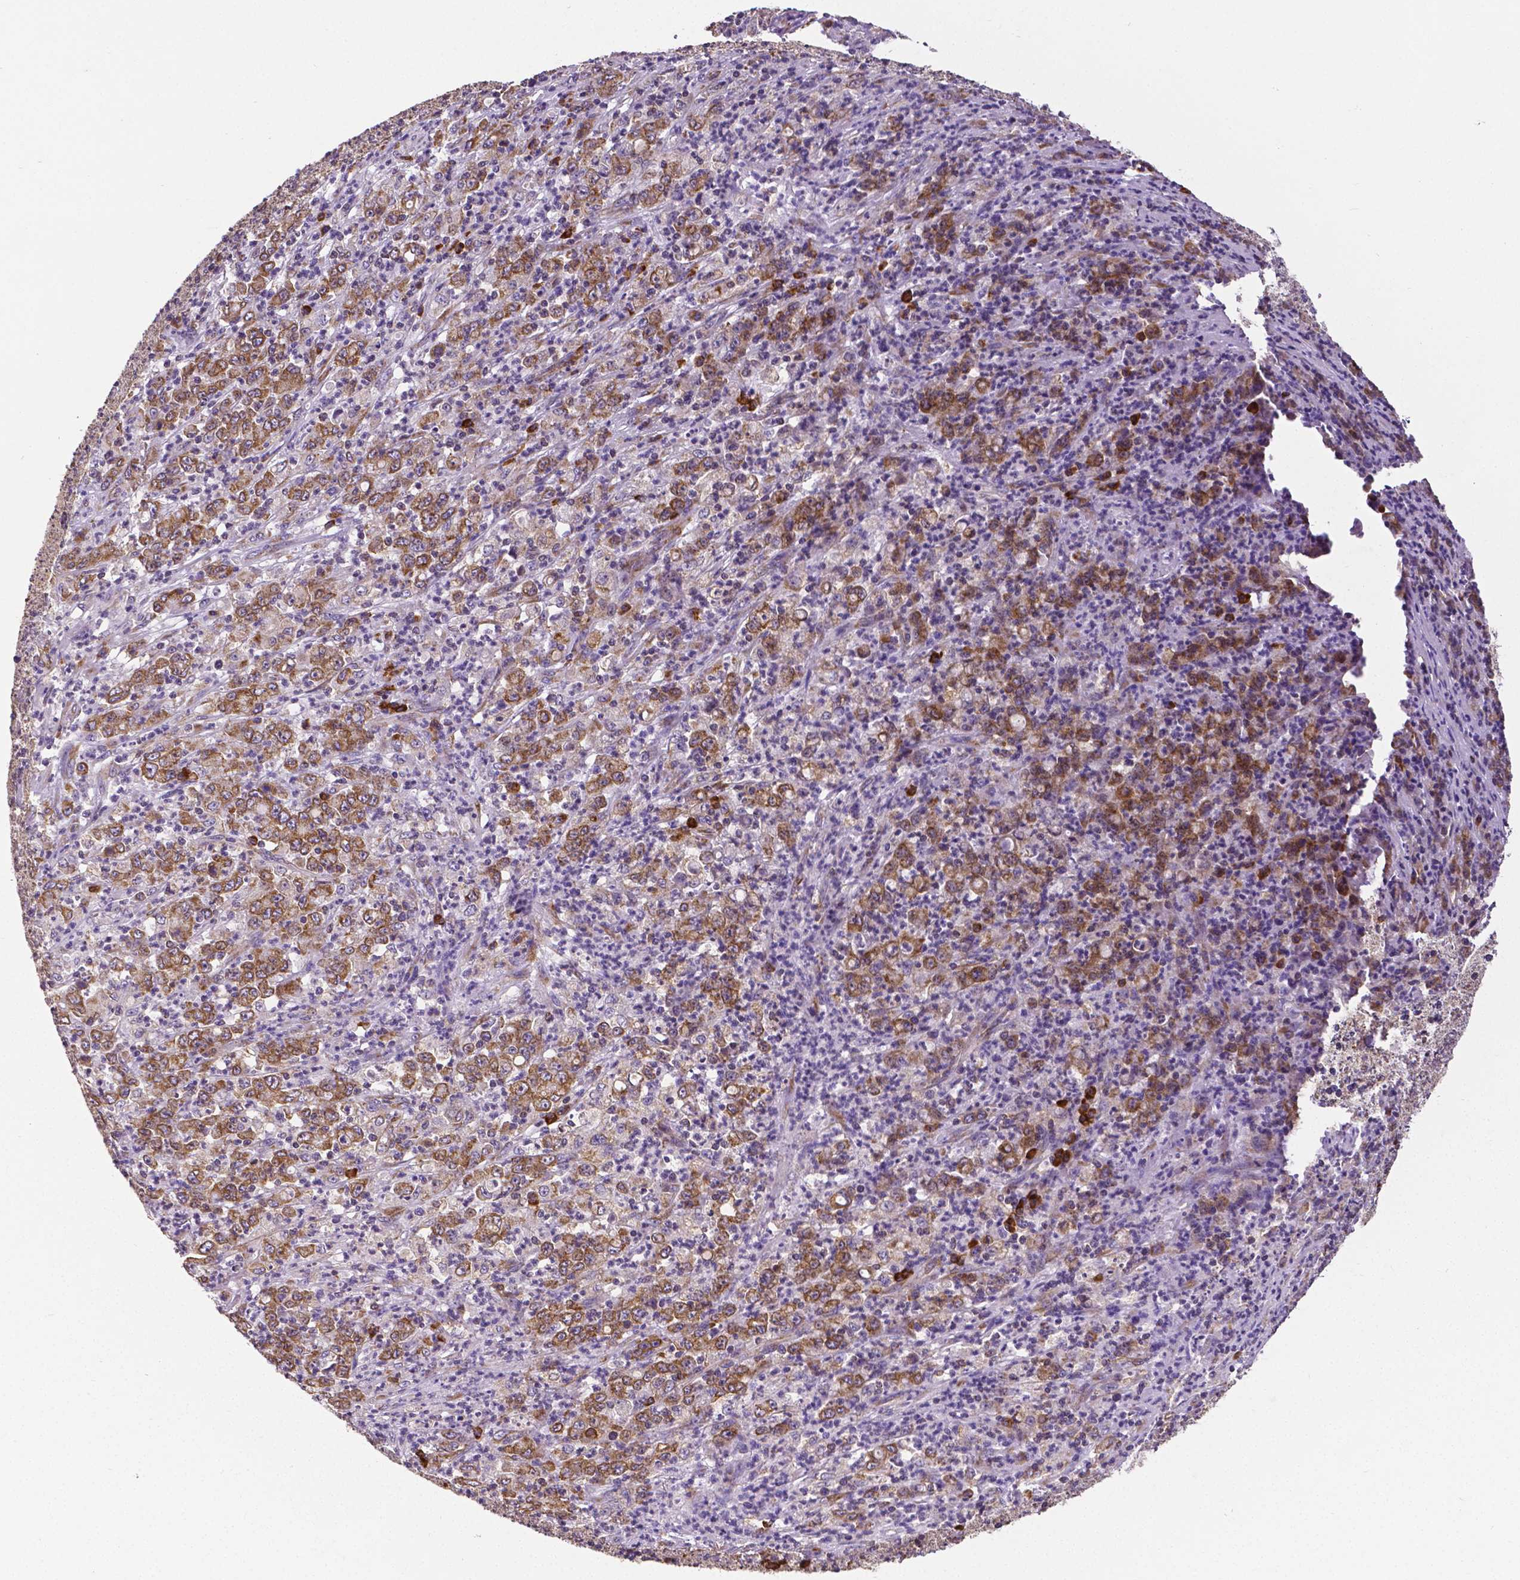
{"staining": {"intensity": "moderate", "quantity": ">75%", "location": "cytoplasmic/membranous"}, "tissue": "stomach cancer", "cell_type": "Tumor cells", "image_type": "cancer", "snomed": [{"axis": "morphology", "description": "Adenocarcinoma, NOS"}, {"axis": "topography", "description": "Stomach, lower"}], "caption": "Immunohistochemical staining of stomach cancer exhibits medium levels of moderate cytoplasmic/membranous staining in about >75% of tumor cells.", "gene": "MTDH", "patient": {"sex": "female", "age": 71}}